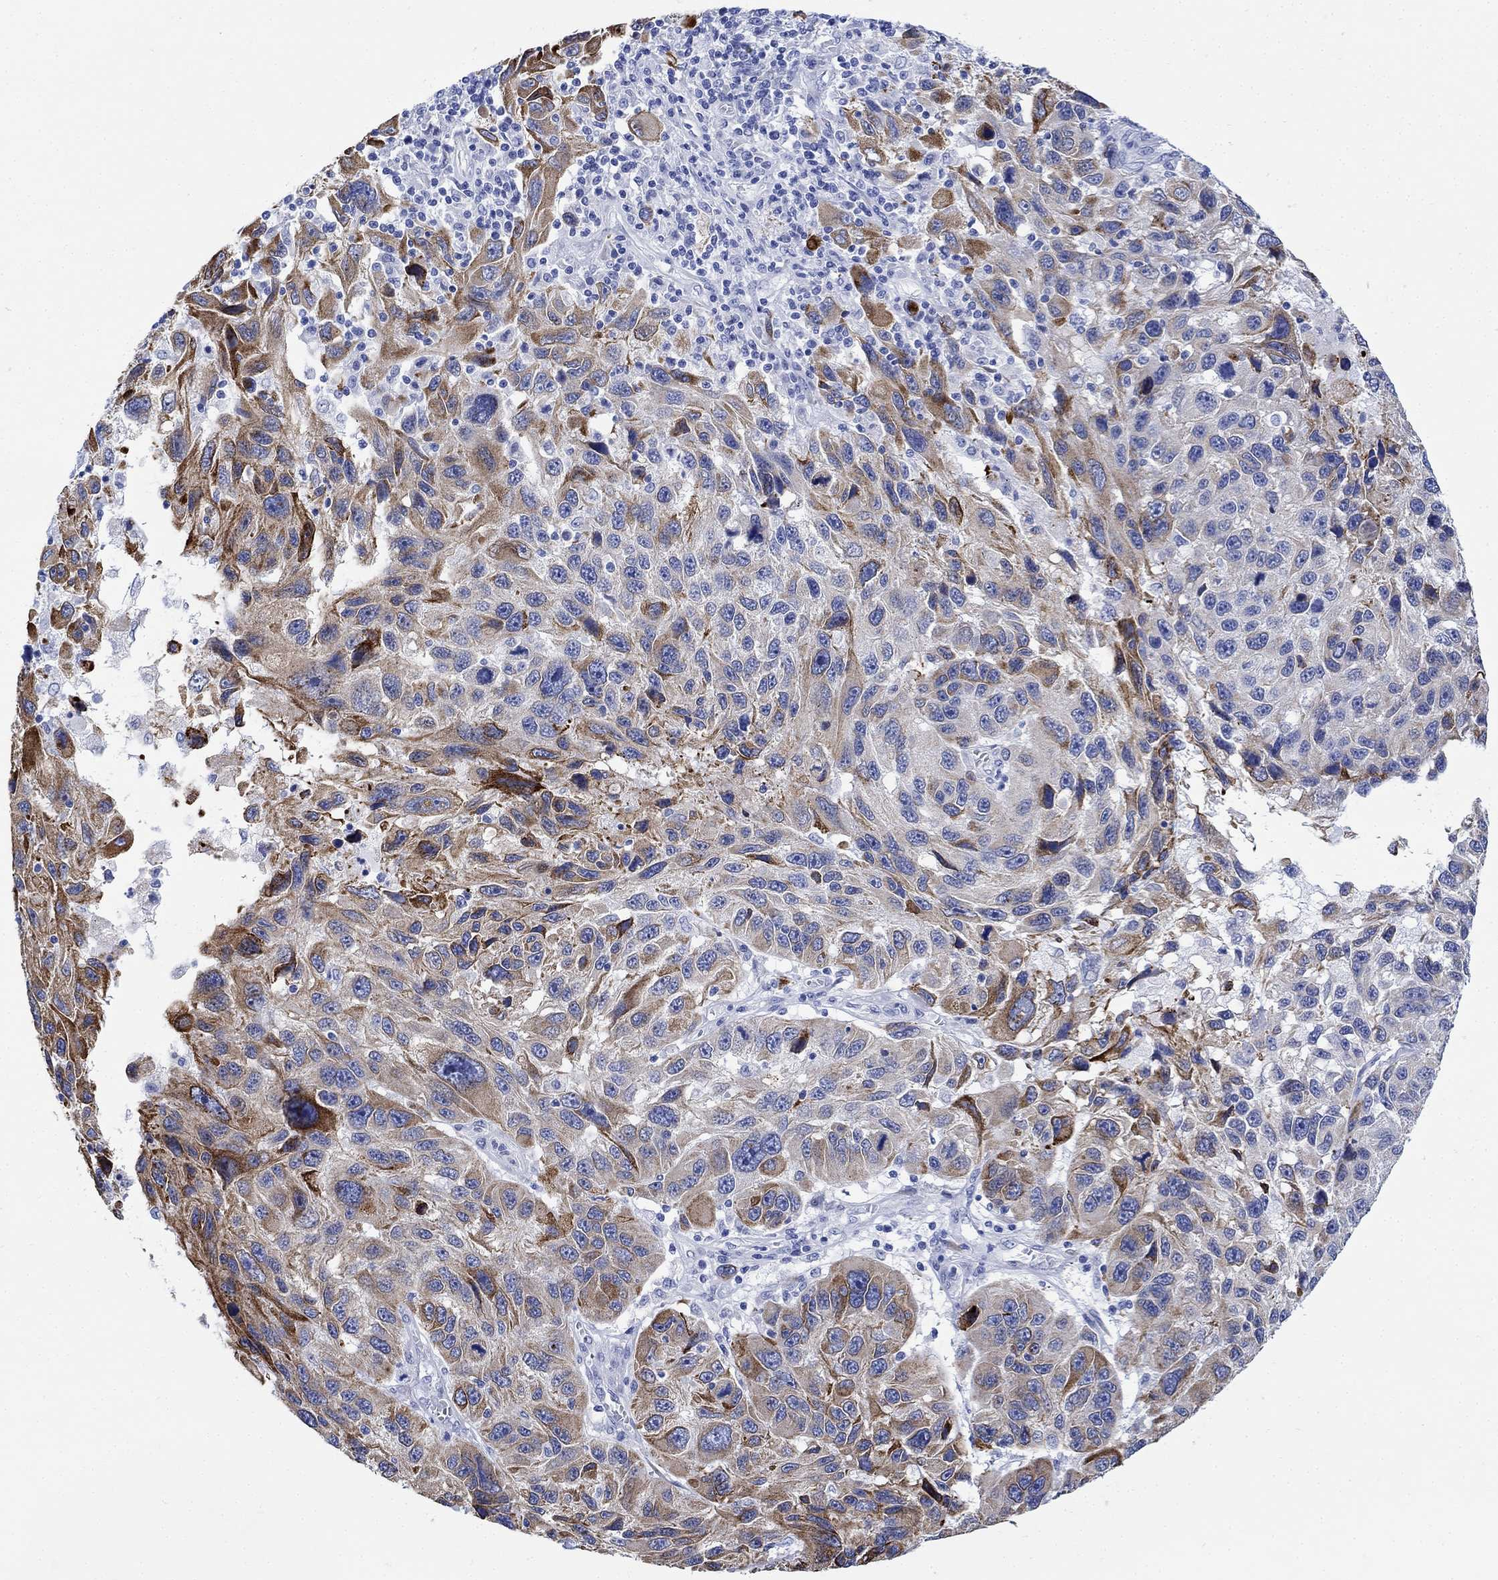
{"staining": {"intensity": "strong", "quantity": "<25%", "location": "cytoplasmic/membranous"}, "tissue": "melanoma", "cell_type": "Tumor cells", "image_type": "cancer", "snomed": [{"axis": "morphology", "description": "Malignant melanoma, NOS"}, {"axis": "topography", "description": "Skin"}], "caption": "Malignant melanoma was stained to show a protein in brown. There is medium levels of strong cytoplasmic/membranous positivity in about <25% of tumor cells.", "gene": "MYL1", "patient": {"sex": "male", "age": 53}}